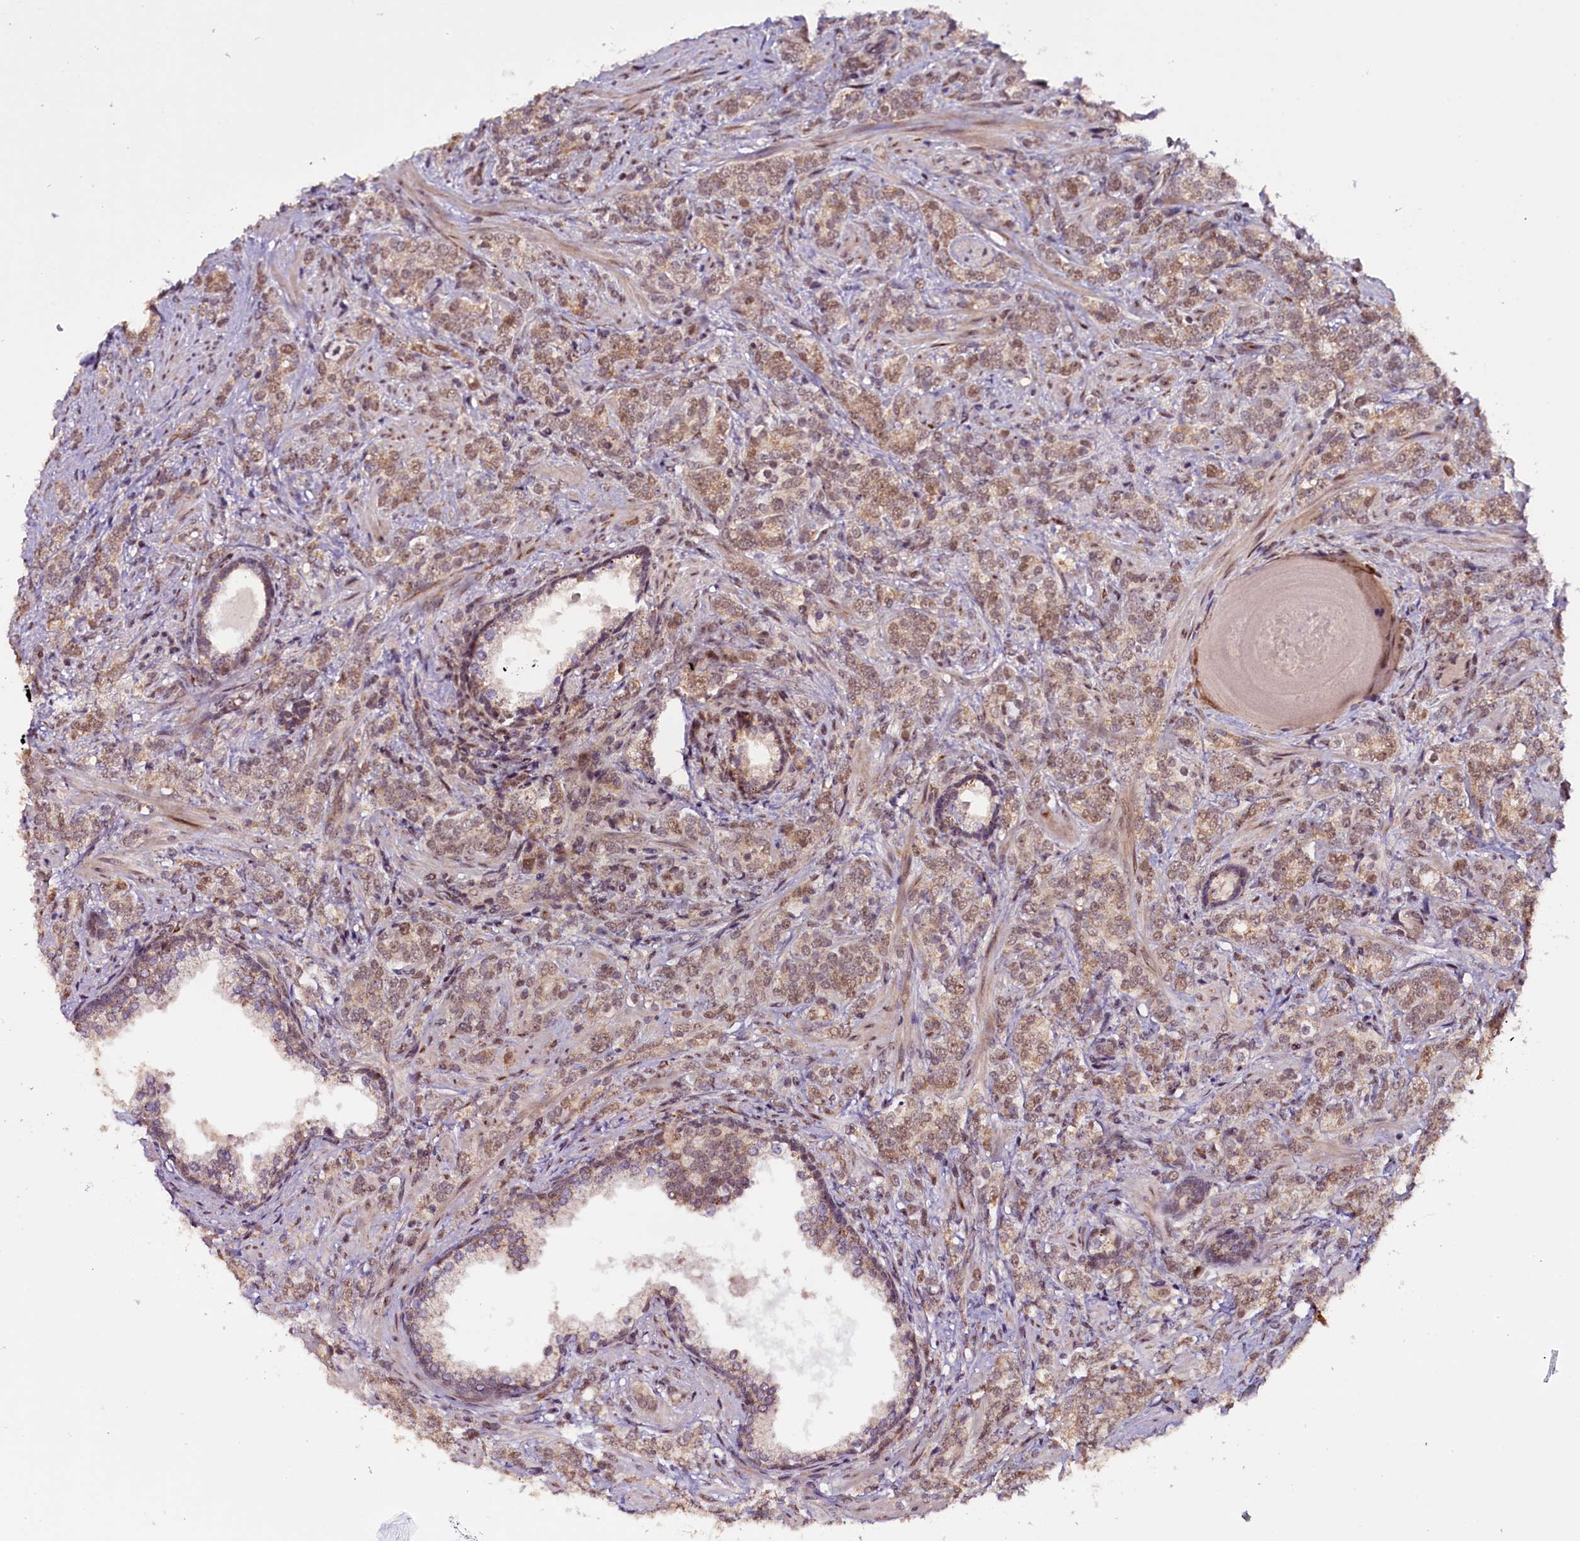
{"staining": {"intensity": "moderate", "quantity": ">75%", "location": "cytoplasmic/membranous,nuclear"}, "tissue": "prostate cancer", "cell_type": "Tumor cells", "image_type": "cancer", "snomed": [{"axis": "morphology", "description": "Adenocarcinoma, High grade"}, {"axis": "topography", "description": "Prostate"}], "caption": "Prostate cancer (high-grade adenocarcinoma) stained with DAB (3,3'-diaminobenzidine) immunohistochemistry (IHC) reveals medium levels of moderate cytoplasmic/membranous and nuclear expression in approximately >75% of tumor cells.", "gene": "RPUSD2", "patient": {"sex": "male", "age": 64}}